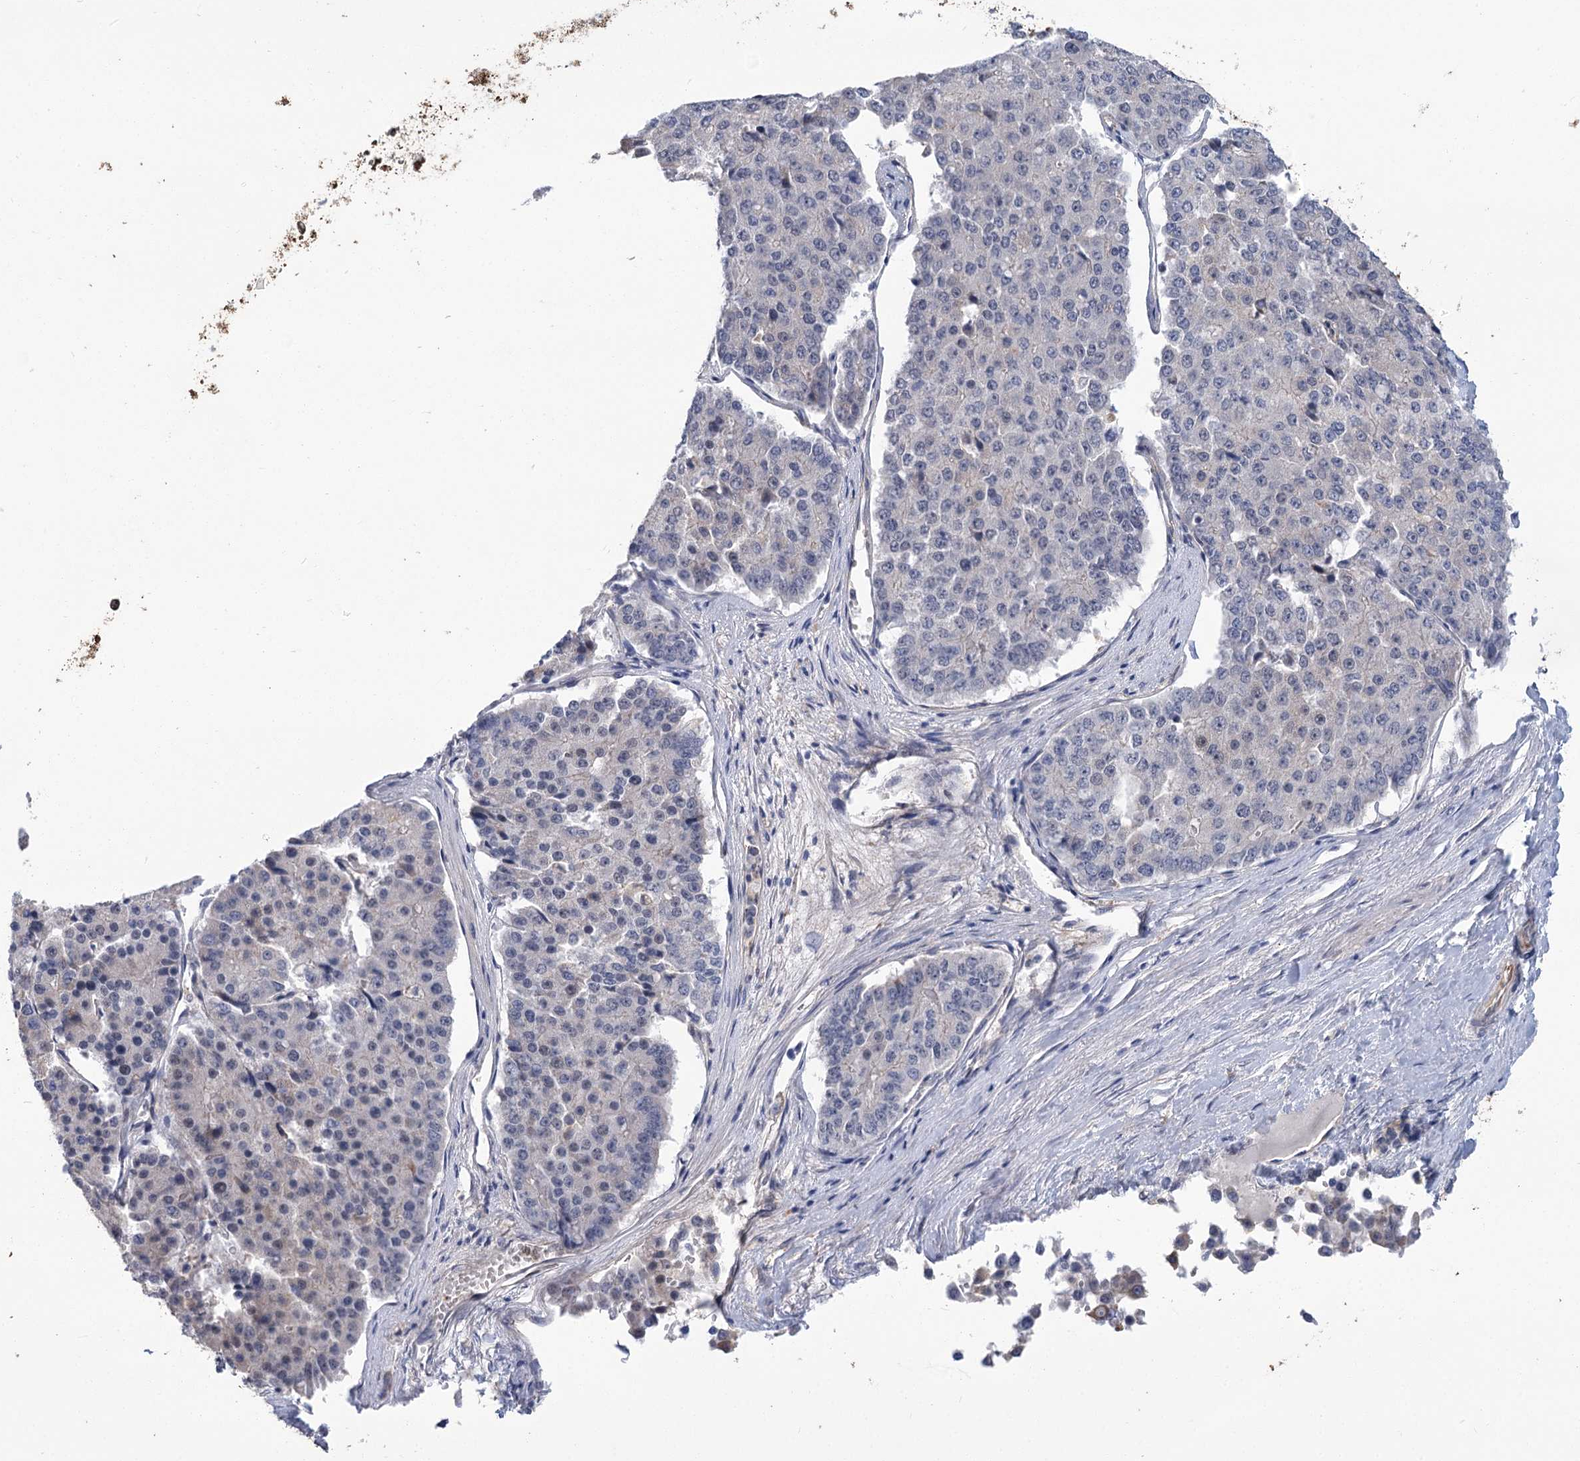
{"staining": {"intensity": "negative", "quantity": "none", "location": "none"}, "tissue": "pancreatic cancer", "cell_type": "Tumor cells", "image_type": "cancer", "snomed": [{"axis": "morphology", "description": "Adenocarcinoma, NOS"}, {"axis": "topography", "description": "Pancreas"}], "caption": "DAB immunohistochemical staining of human pancreatic adenocarcinoma reveals no significant expression in tumor cells.", "gene": "THAP6", "patient": {"sex": "male", "age": 50}}